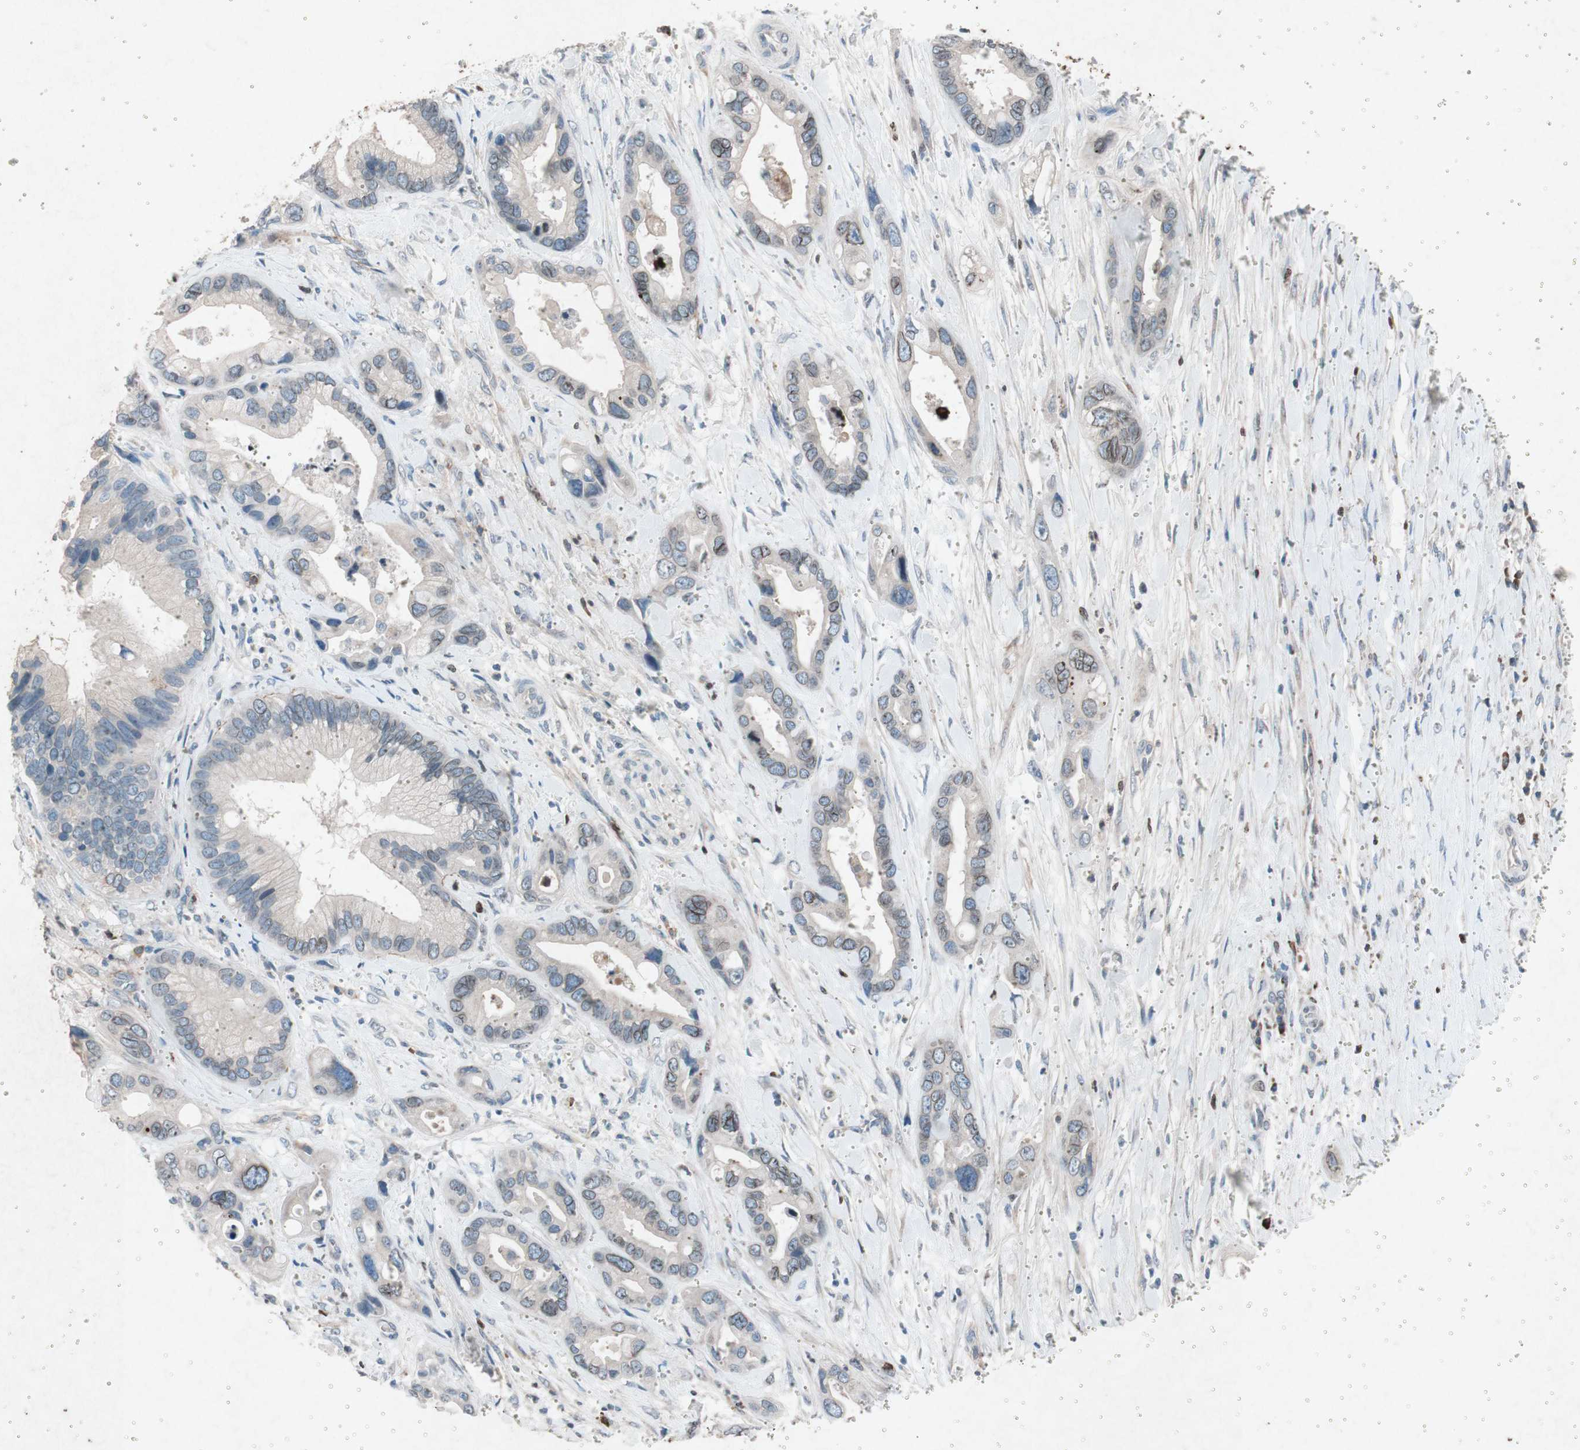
{"staining": {"intensity": "negative", "quantity": "none", "location": "none"}, "tissue": "pancreatic cancer", "cell_type": "Tumor cells", "image_type": "cancer", "snomed": [{"axis": "morphology", "description": "Adenocarcinoma, NOS"}, {"axis": "topography", "description": "Pancreas"}], "caption": "Tumor cells are negative for brown protein staining in pancreatic adenocarcinoma.", "gene": "GRB7", "patient": {"sex": "female", "age": 77}}